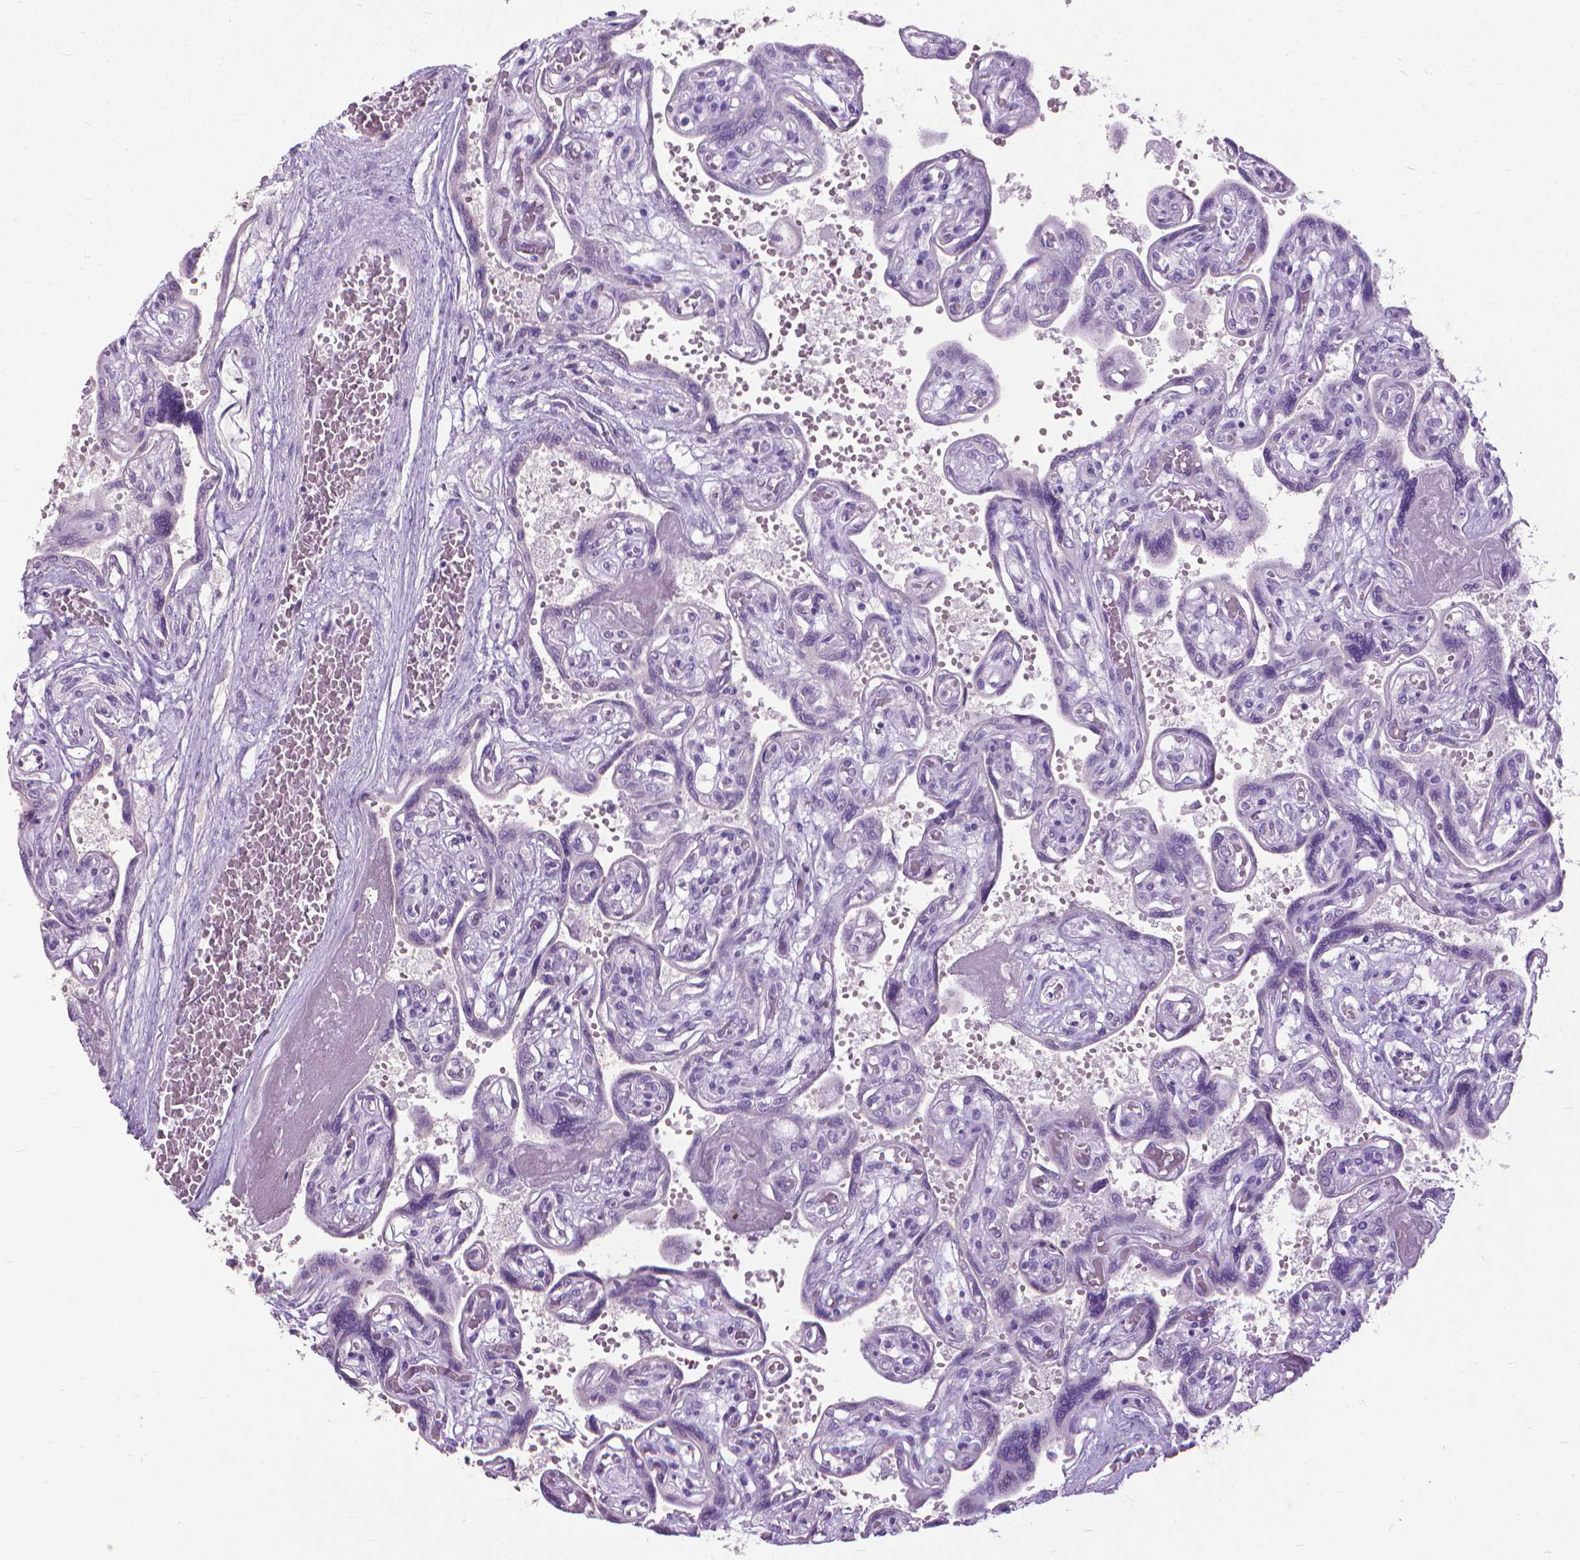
{"staining": {"intensity": "negative", "quantity": "none", "location": "none"}, "tissue": "placenta", "cell_type": "Decidual cells", "image_type": "normal", "snomed": [{"axis": "morphology", "description": "Normal tissue, NOS"}, {"axis": "topography", "description": "Placenta"}], "caption": "Decidual cells are negative for protein expression in normal human placenta. (DAB IHC, high magnification).", "gene": "KRT5", "patient": {"sex": "female", "age": 32}}